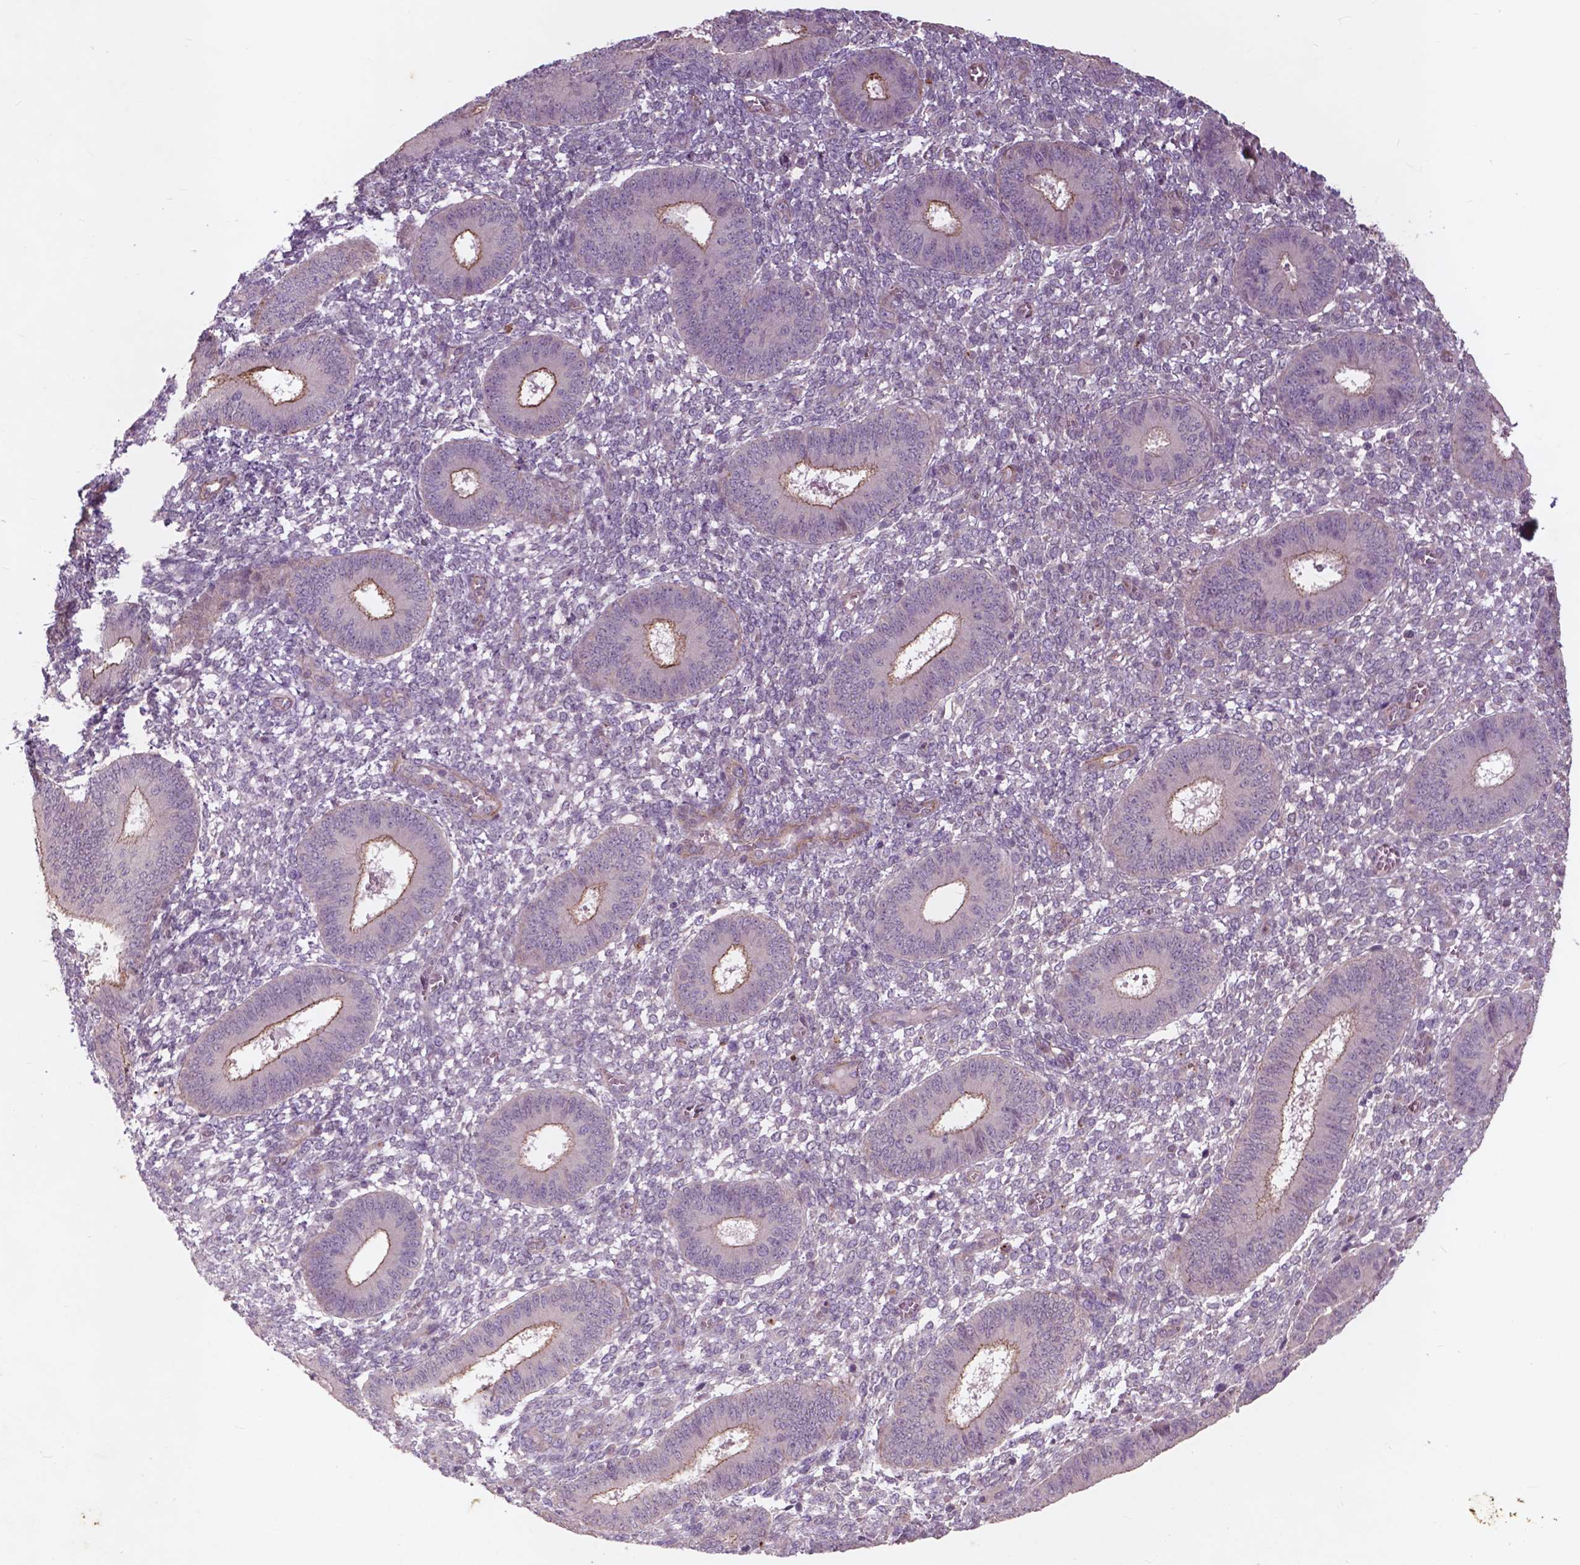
{"staining": {"intensity": "negative", "quantity": "none", "location": "none"}, "tissue": "endometrium", "cell_type": "Cells in endometrial stroma", "image_type": "normal", "snomed": [{"axis": "morphology", "description": "Normal tissue, NOS"}, {"axis": "topography", "description": "Endometrium"}], "caption": "DAB (3,3'-diaminobenzidine) immunohistochemical staining of unremarkable endometrium reveals no significant expression in cells in endometrial stroma.", "gene": "RFPL4B", "patient": {"sex": "female", "age": 42}}